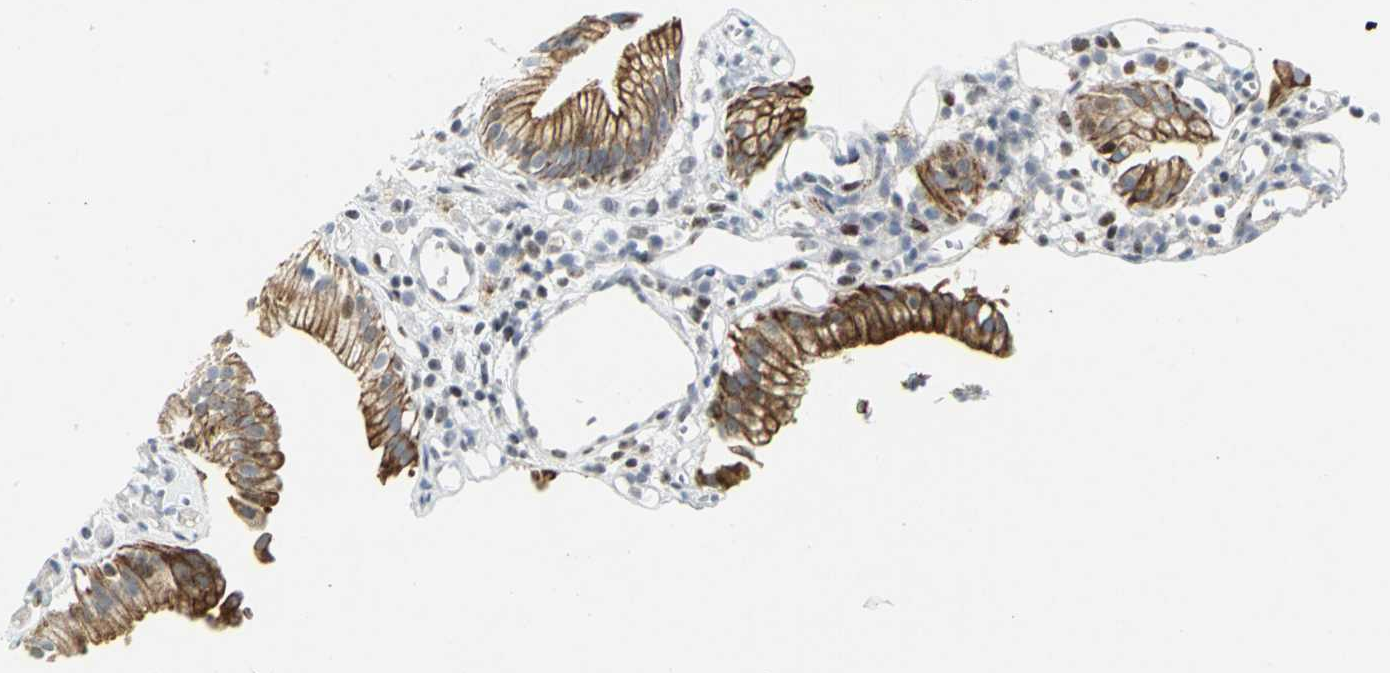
{"staining": {"intensity": "strong", "quantity": ">75%", "location": "cytoplasmic/membranous"}, "tissue": "gallbladder", "cell_type": "Glandular cells", "image_type": "normal", "snomed": [{"axis": "morphology", "description": "Normal tissue, NOS"}, {"axis": "topography", "description": "Gallbladder"}], "caption": "Approximately >75% of glandular cells in normal human gallbladder demonstrate strong cytoplasmic/membranous protein staining as visualized by brown immunohistochemical staining.", "gene": "RPA1", "patient": {"sex": "male", "age": 65}}